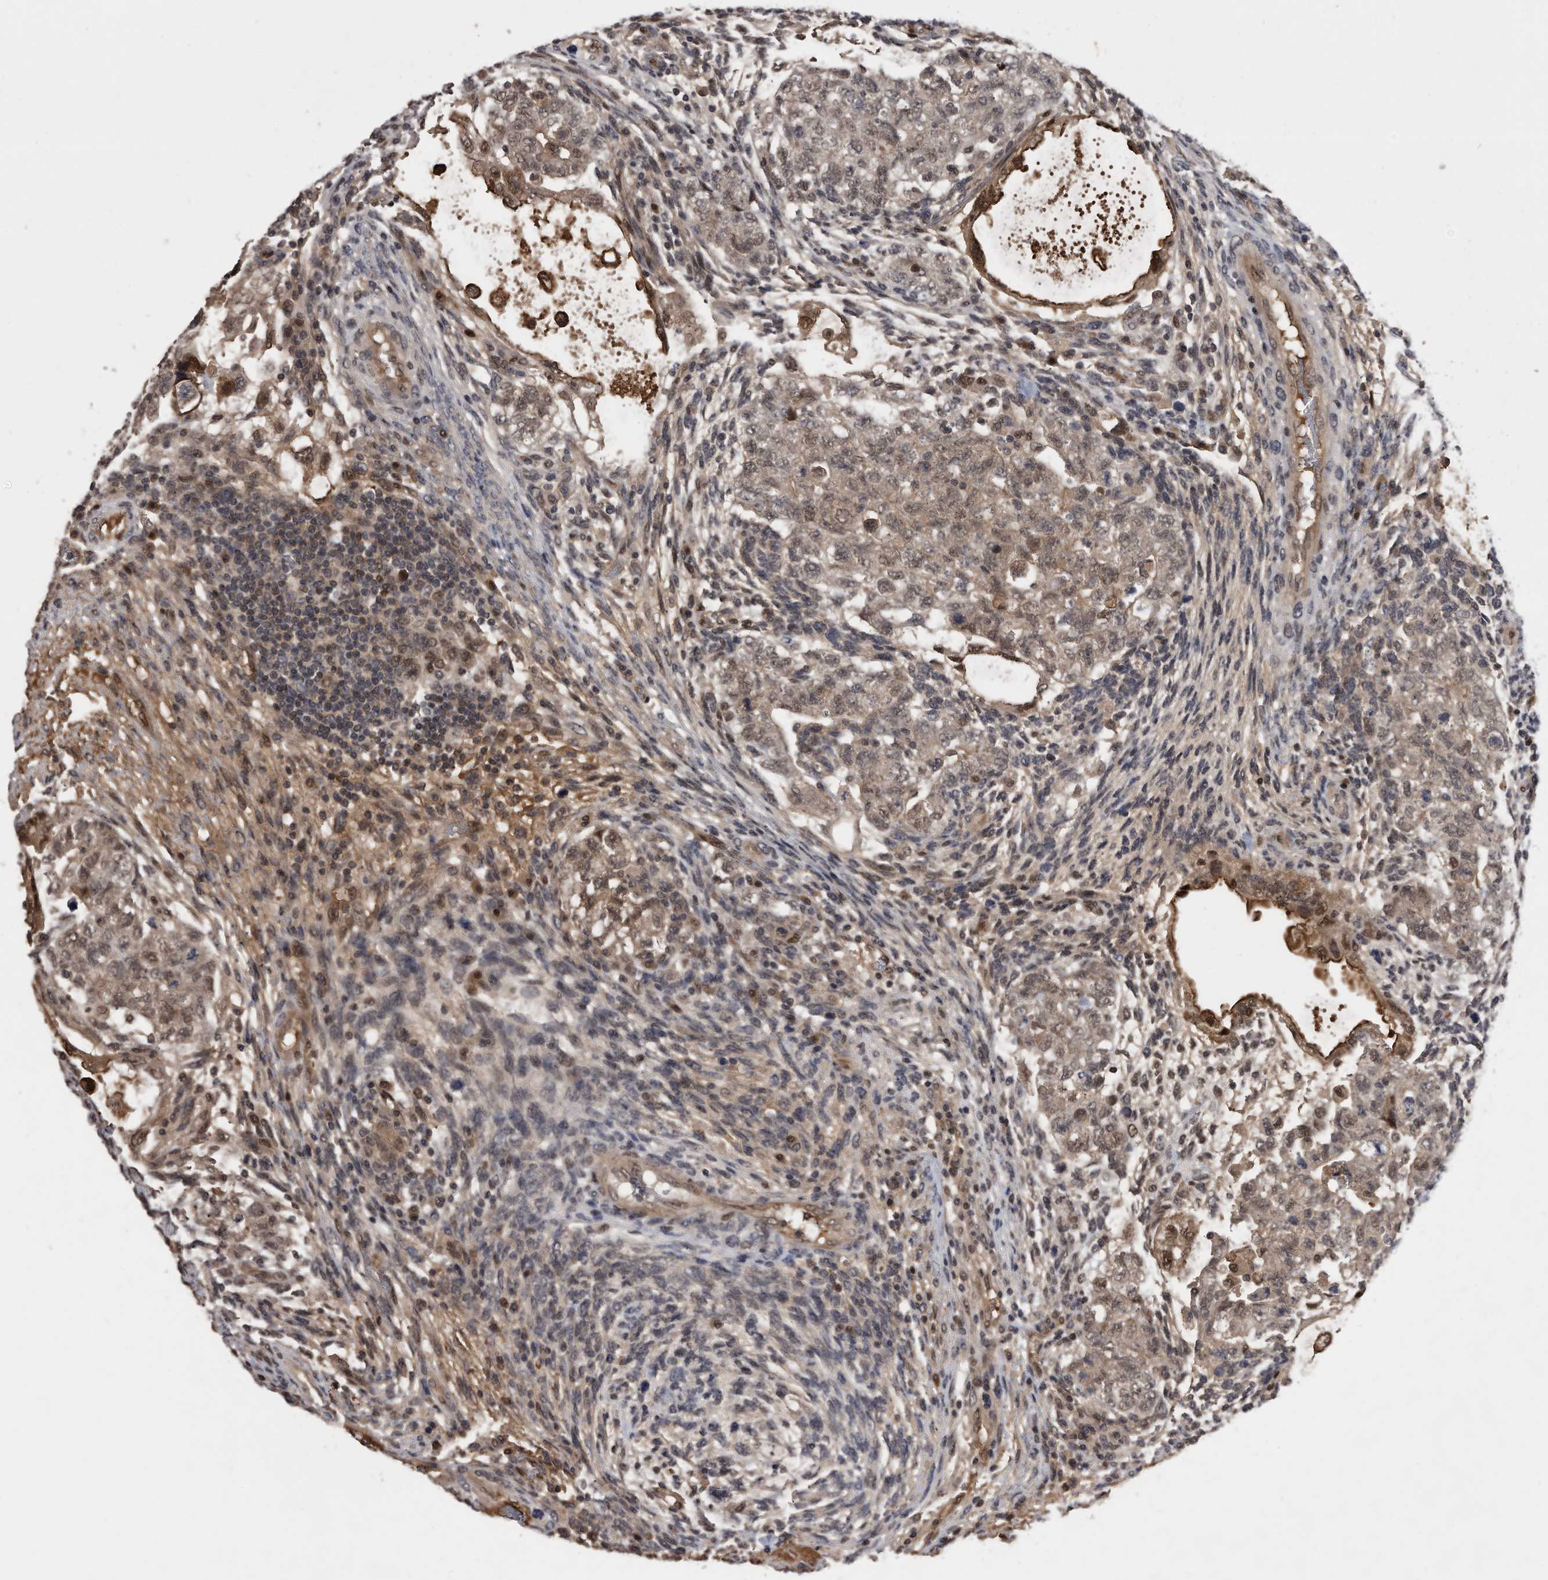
{"staining": {"intensity": "strong", "quantity": ">75%", "location": "cytoplasmic/membranous,nuclear"}, "tissue": "testis cancer", "cell_type": "Tumor cells", "image_type": "cancer", "snomed": [{"axis": "morphology", "description": "Carcinoma, Embryonal, NOS"}, {"axis": "topography", "description": "Testis"}], "caption": "A high amount of strong cytoplasmic/membranous and nuclear staining is appreciated in about >75% of tumor cells in embryonal carcinoma (testis) tissue.", "gene": "RAD23B", "patient": {"sex": "male", "age": 36}}